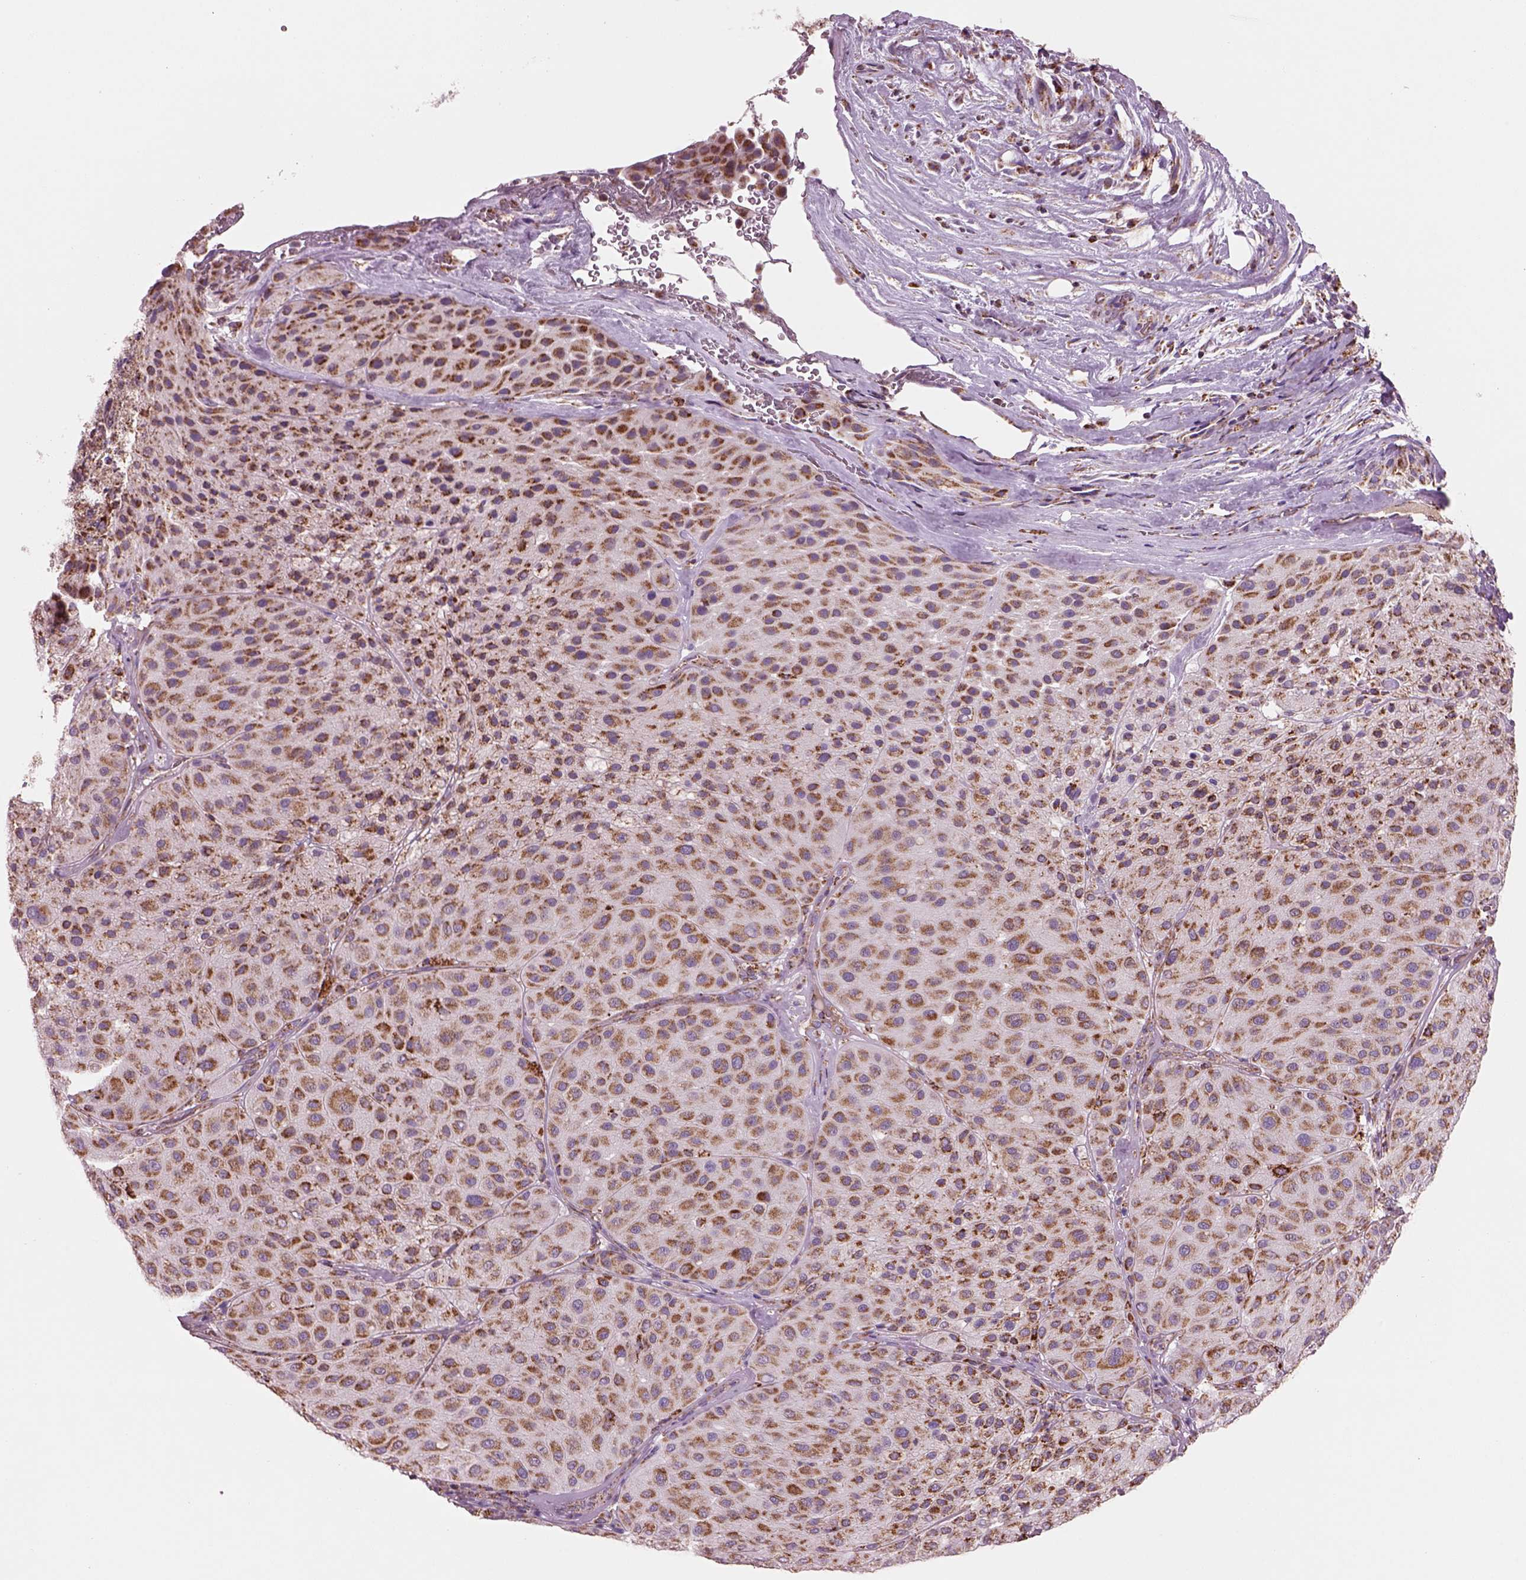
{"staining": {"intensity": "strong", "quantity": ">75%", "location": "cytoplasmic/membranous"}, "tissue": "melanoma", "cell_type": "Tumor cells", "image_type": "cancer", "snomed": [{"axis": "morphology", "description": "Malignant melanoma, Metastatic site"}, {"axis": "topography", "description": "Smooth muscle"}], "caption": "A brown stain shows strong cytoplasmic/membranous expression of a protein in malignant melanoma (metastatic site) tumor cells. The protein is stained brown, and the nuclei are stained in blue (DAB IHC with brightfield microscopy, high magnification).", "gene": "SLC25A24", "patient": {"sex": "male", "age": 41}}